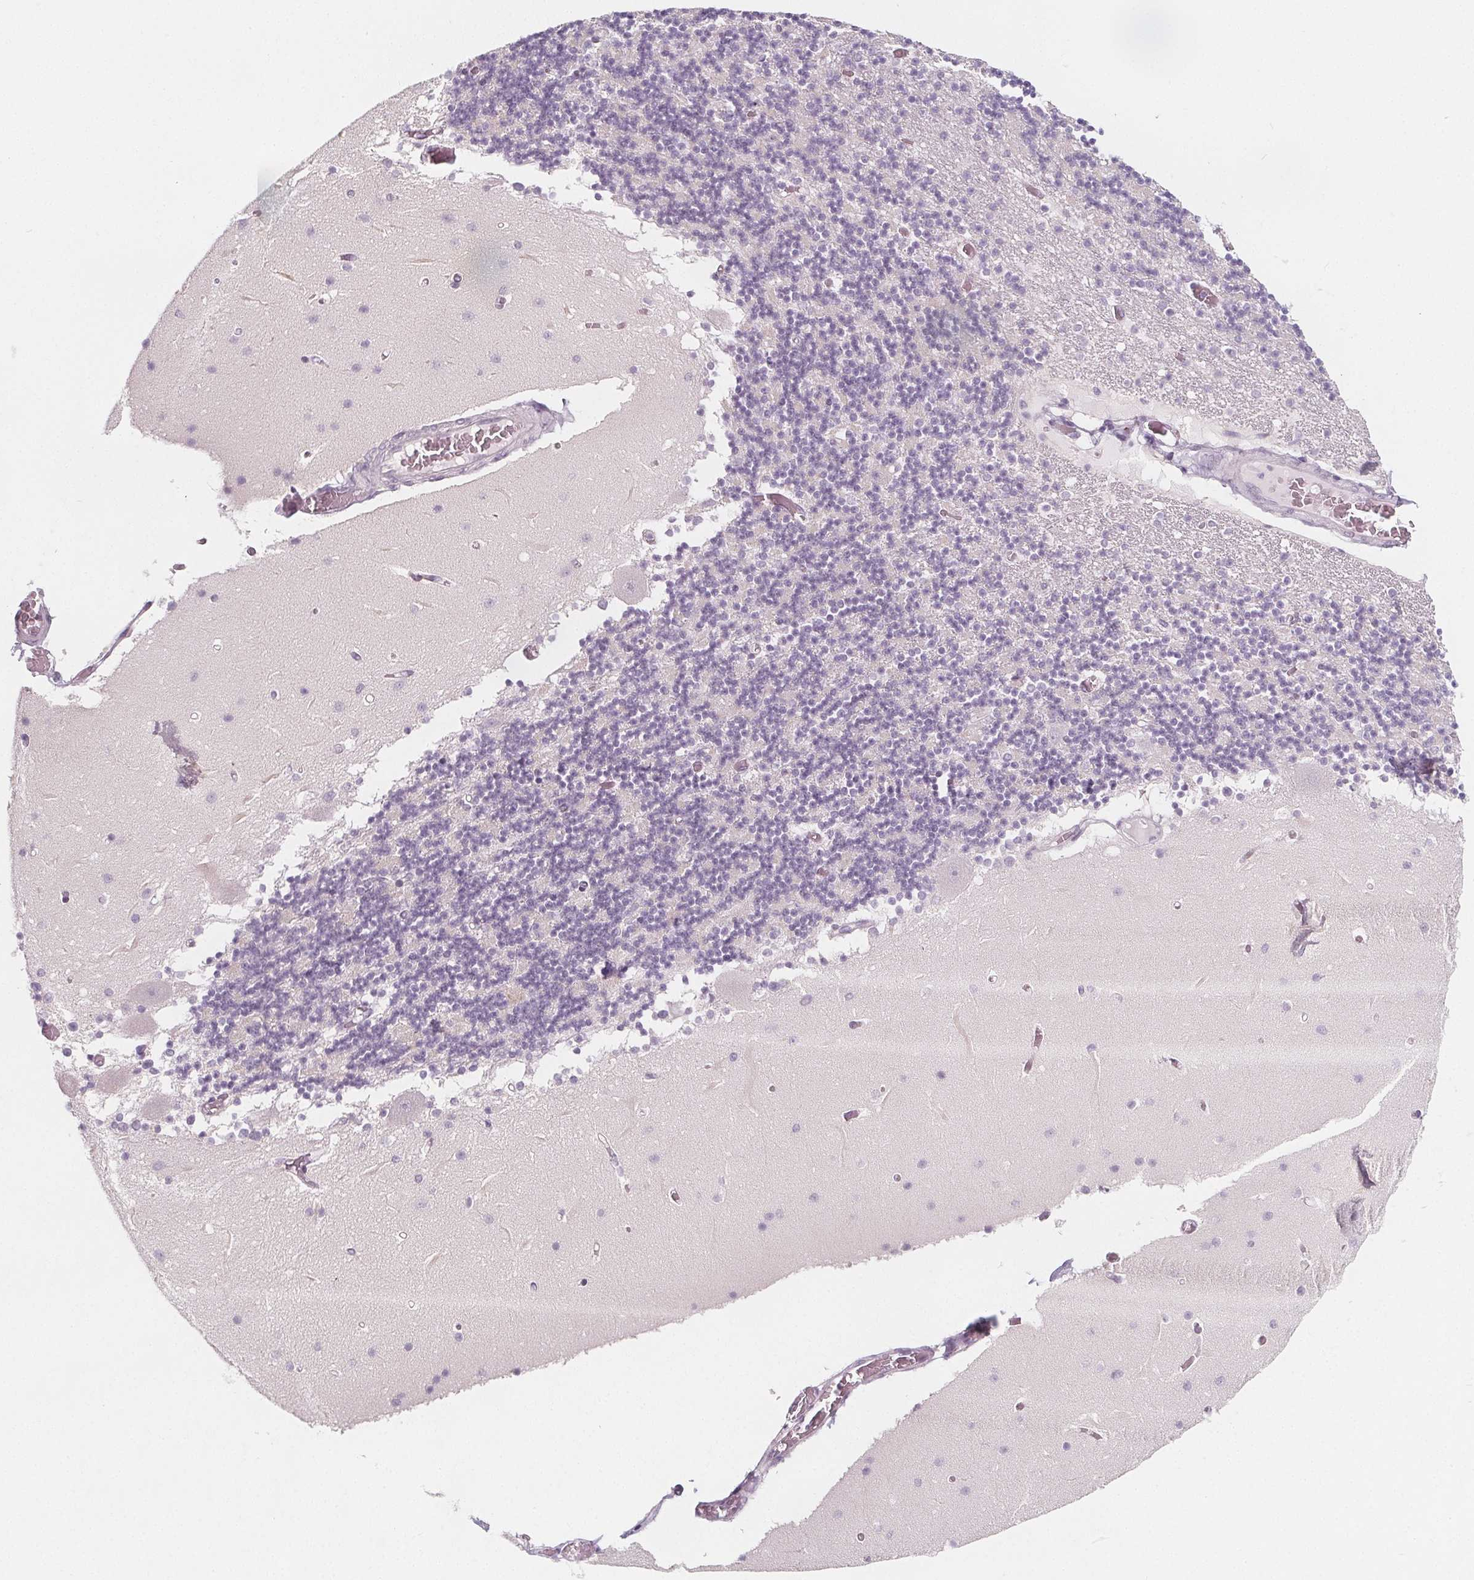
{"staining": {"intensity": "negative", "quantity": "none", "location": "none"}, "tissue": "cerebellum", "cell_type": "Cells in granular layer", "image_type": "normal", "snomed": [{"axis": "morphology", "description": "Normal tissue, NOS"}, {"axis": "topography", "description": "Cerebellum"}], "caption": "Immunohistochemistry of unremarkable human cerebellum exhibits no expression in cells in granular layer. (DAB (3,3'-diaminobenzidine) immunohistochemistry (IHC) visualized using brightfield microscopy, high magnification).", "gene": "IL17C", "patient": {"sex": "female", "age": 28}}